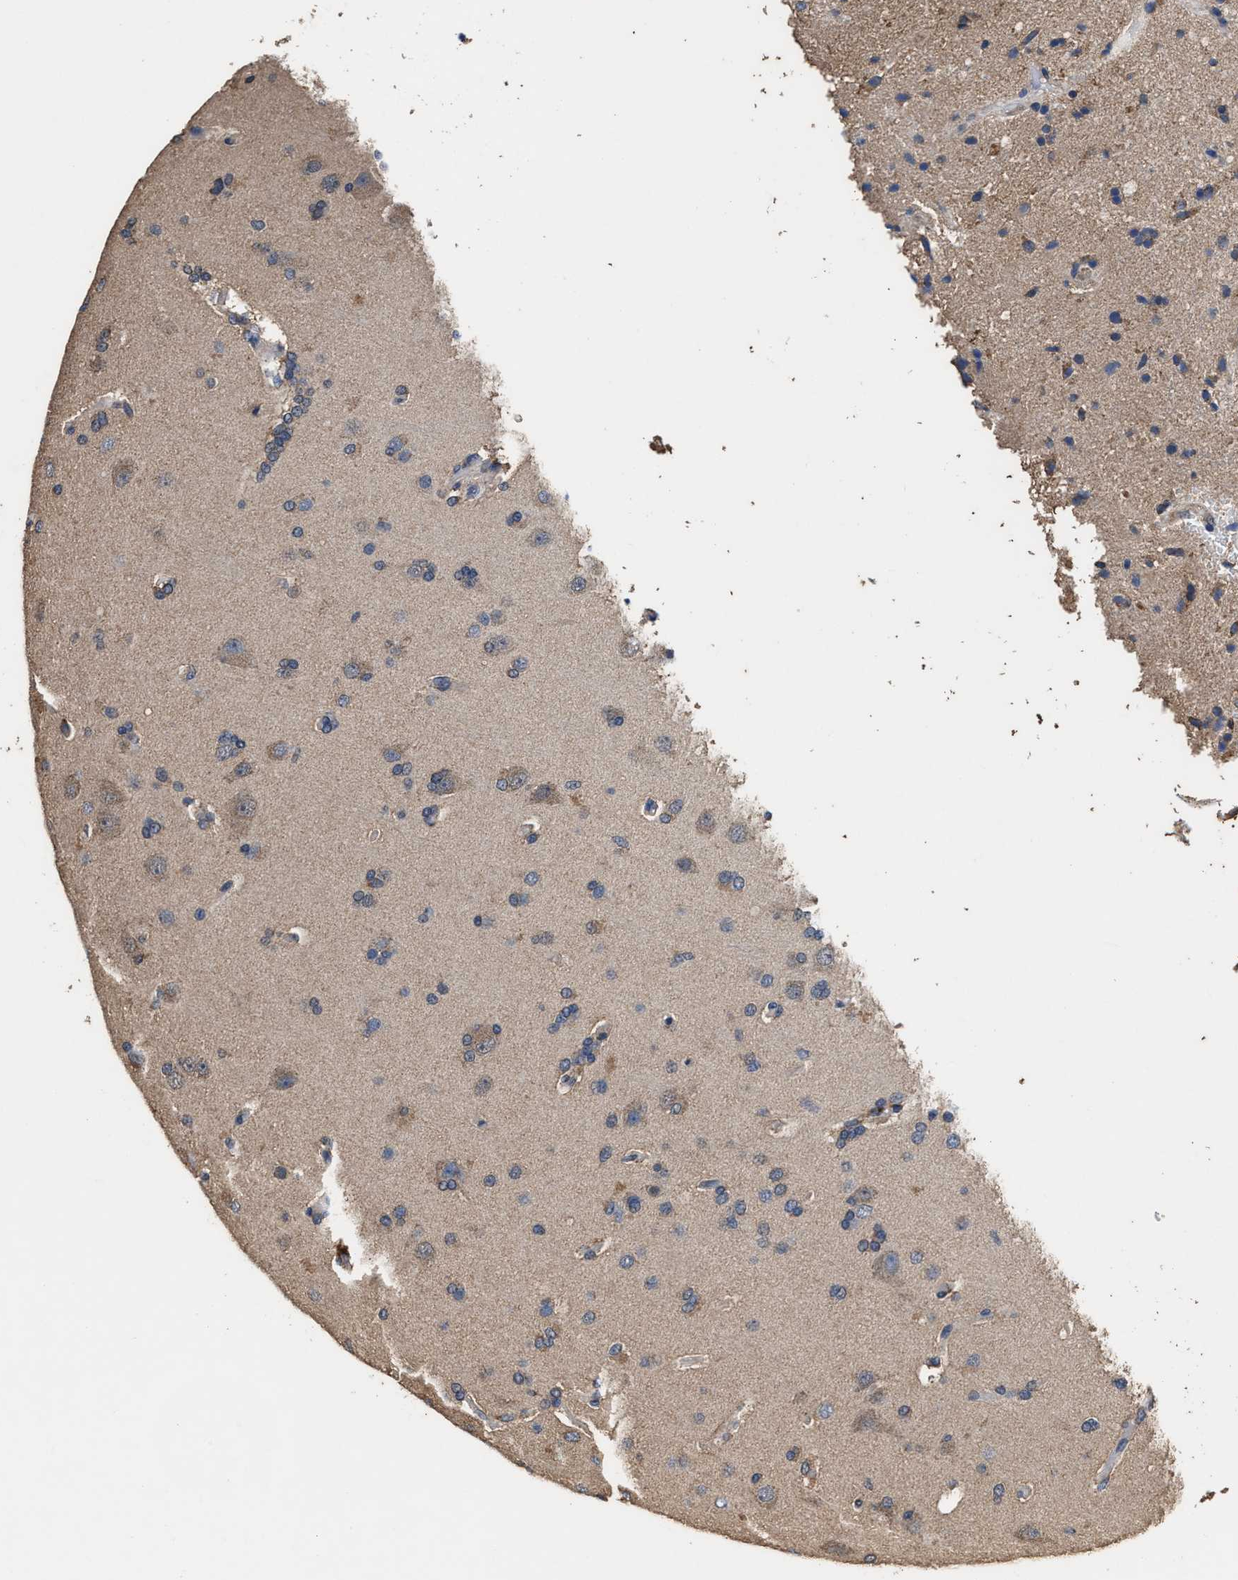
{"staining": {"intensity": "weak", "quantity": "25%-75%", "location": "cytoplasmic/membranous"}, "tissue": "glioma", "cell_type": "Tumor cells", "image_type": "cancer", "snomed": [{"axis": "morphology", "description": "Glioma, malignant, High grade"}, {"axis": "topography", "description": "Brain"}], "caption": "Protein staining reveals weak cytoplasmic/membranous positivity in about 25%-75% of tumor cells in malignant glioma (high-grade).", "gene": "ACLY", "patient": {"sex": "male", "age": 72}}